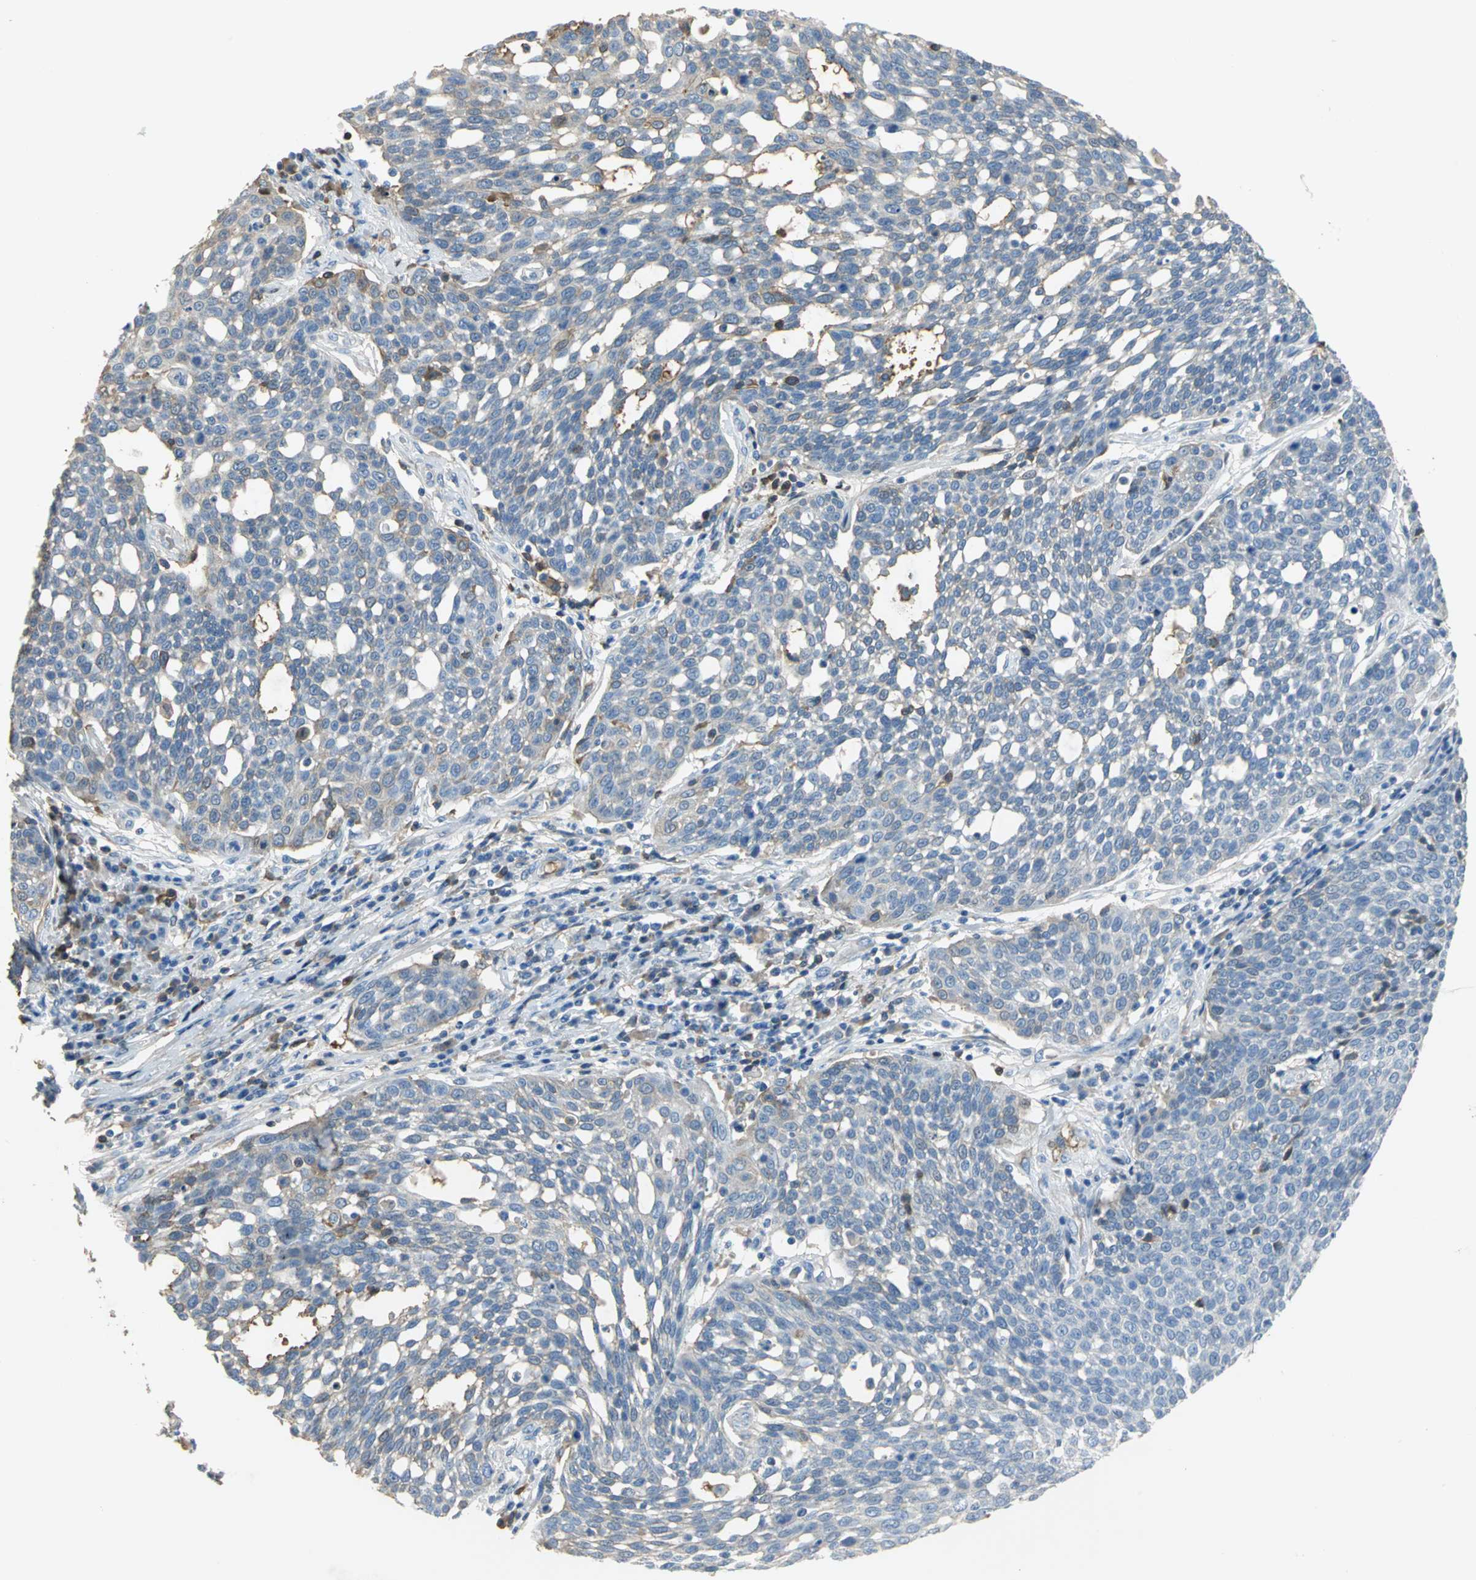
{"staining": {"intensity": "weak", "quantity": "25%-75%", "location": "cytoplasmic/membranous"}, "tissue": "cervical cancer", "cell_type": "Tumor cells", "image_type": "cancer", "snomed": [{"axis": "morphology", "description": "Squamous cell carcinoma, NOS"}, {"axis": "topography", "description": "Cervix"}], "caption": "Protein expression by IHC shows weak cytoplasmic/membranous expression in approximately 25%-75% of tumor cells in cervical cancer.", "gene": "GYG2", "patient": {"sex": "female", "age": 34}}